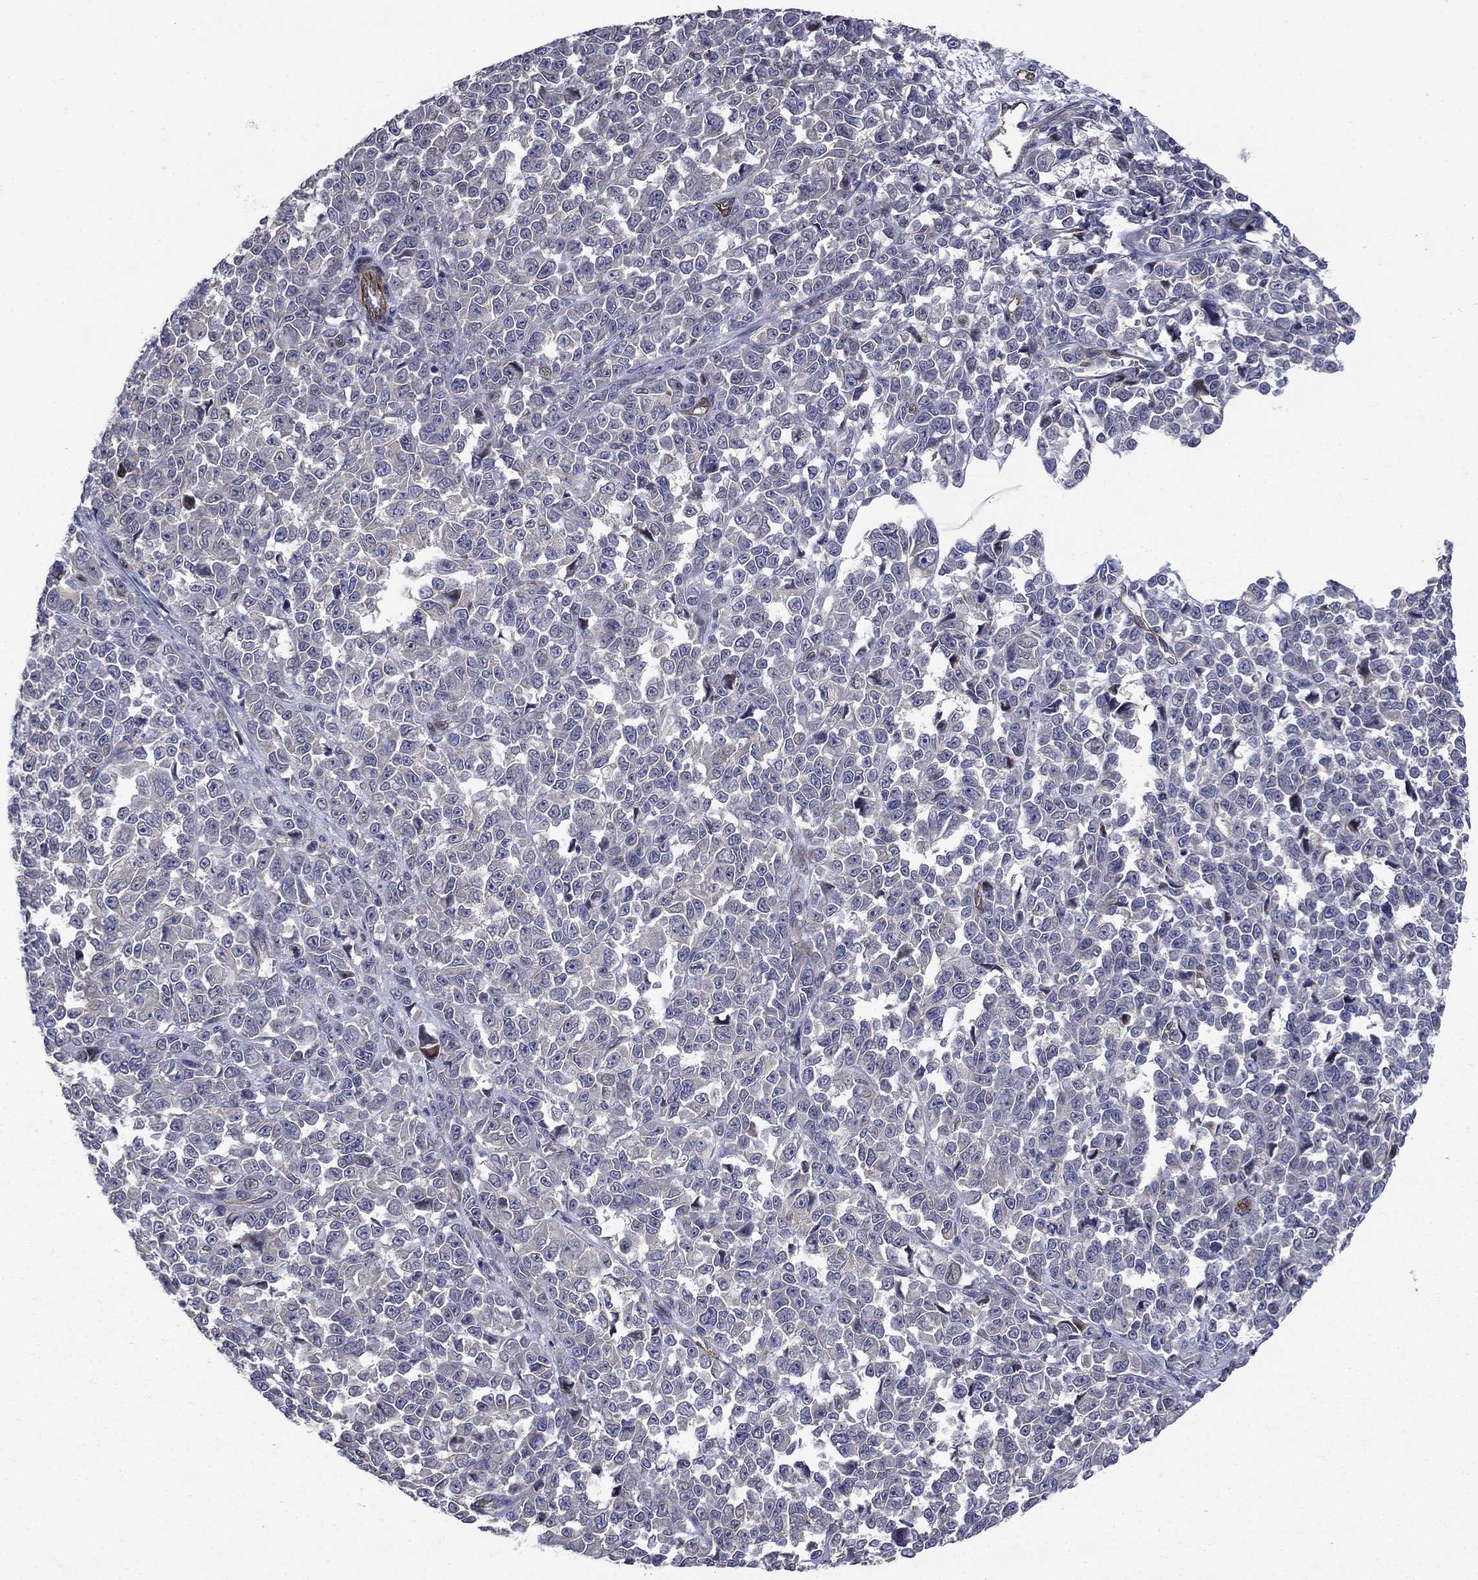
{"staining": {"intensity": "negative", "quantity": "none", "location": "none"}, "tissue": "melanoma", "cell_type": "Tumor cells", "image_type": "cancer", "snomed": [{"axis": "morphology", "description": "Malignant melanoma, NOS"}, {"axis": "topography", "description": "Skin"}], "caption": "This is an immunohistochemistry micrograph of human malignant melanoma. There is no positivity in tumor cells.", "gene": "SLC7A1", "patient": {"sex": "female", "age": 95}}